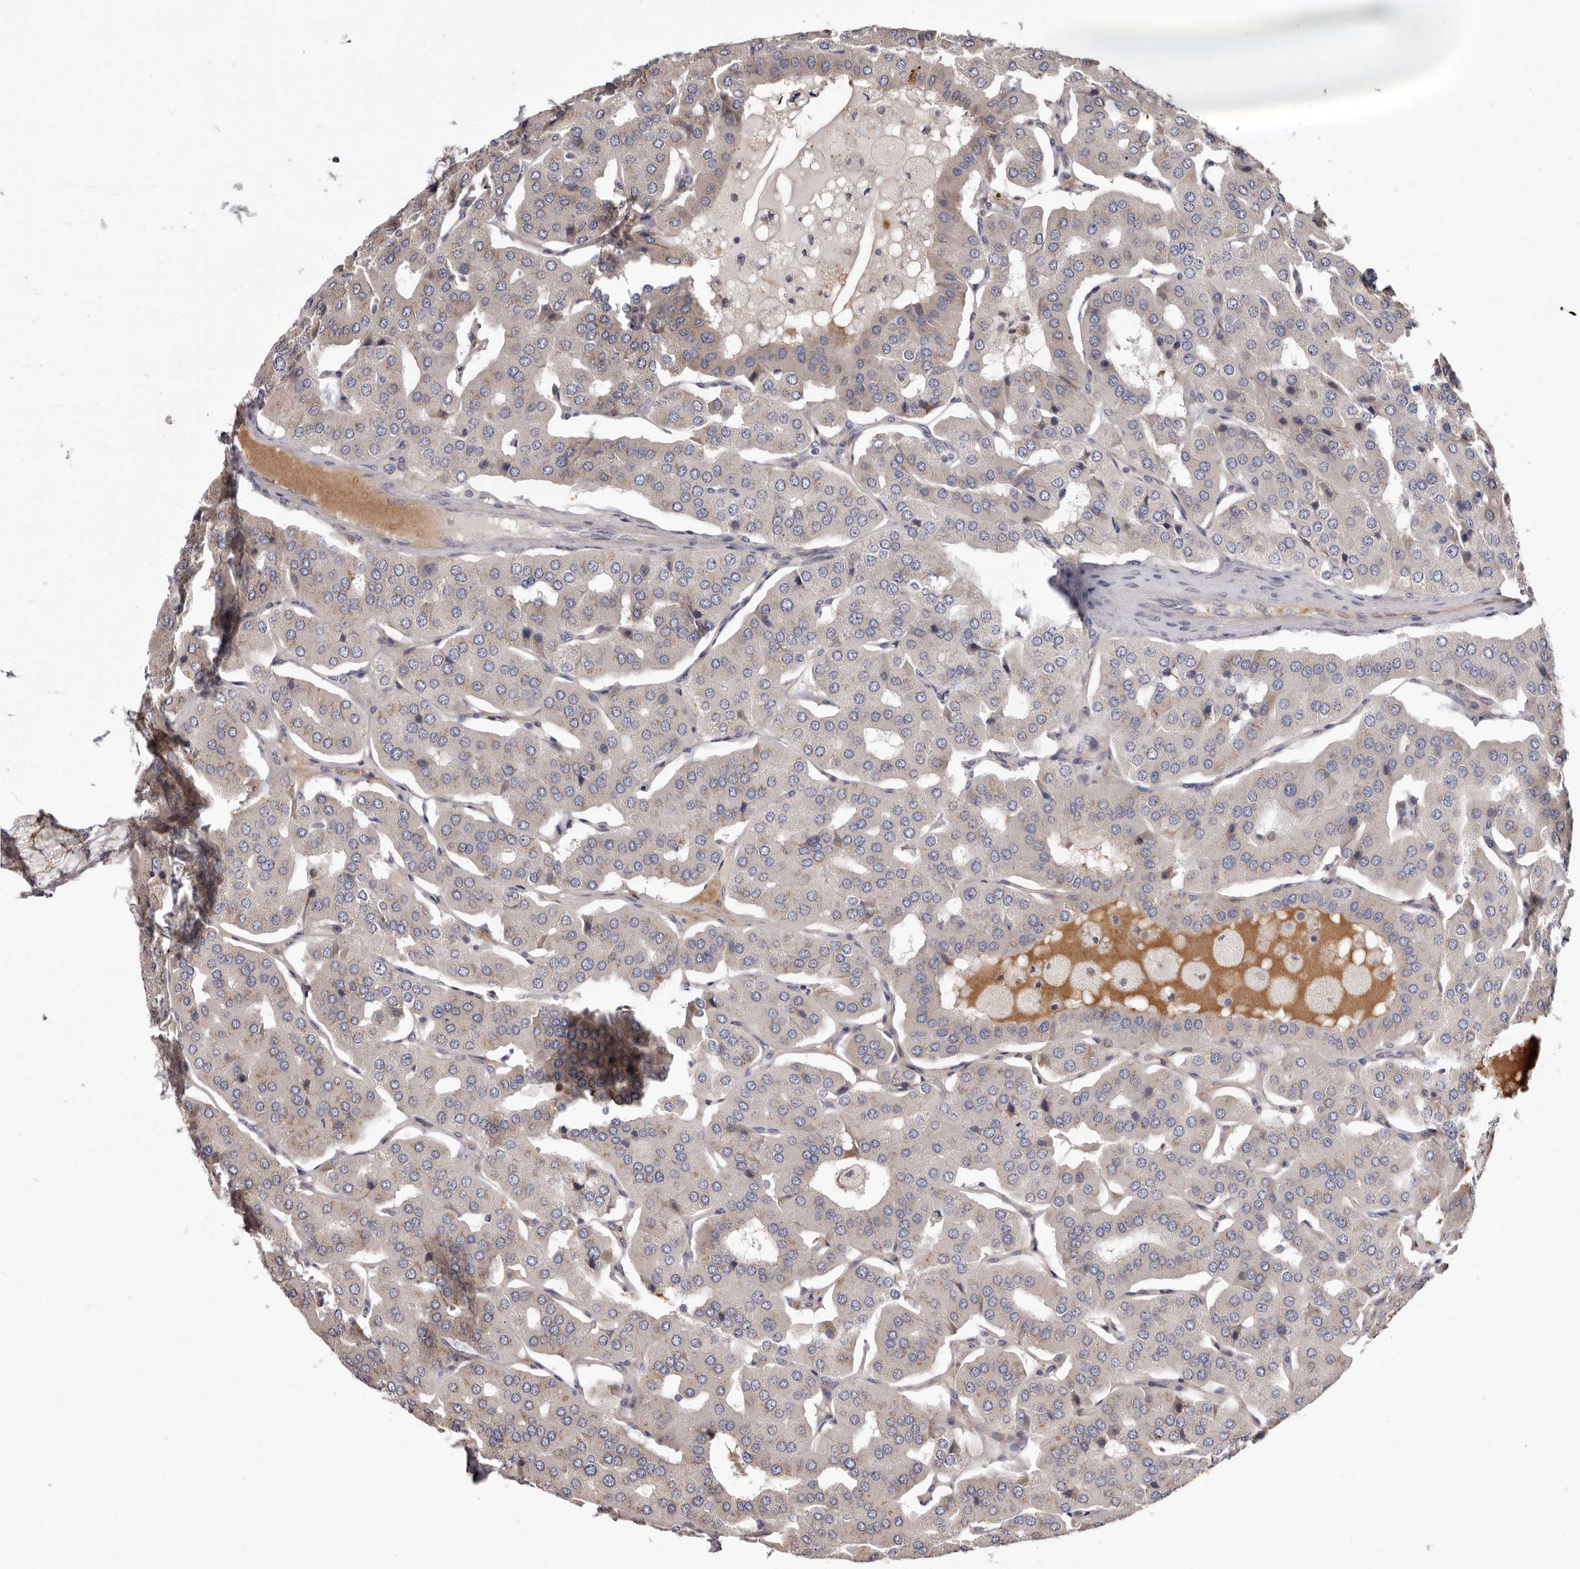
{"staining": {"intensity": "weak", "quantity": "<25%", "location": "cytoplasmic/membranous"}, "tissue": "parathyroid gland", "cell_type": "Glandular cells", "image_type": "normal", "snomed": [{"axis": "morphology", "description": "Normal tissue, NOS"}, {"axis": "morphology", "description": "Adenoma, NOS"}, {"axis": "topography", "description": "Parathyroid gland"}], "caption": "Glandular cells show no significant protein staining in benign parathyroid gland. Nuclei are stained in blue.", "gene": "ASIC5", "patient": {"sex": "female", "age": 86}}